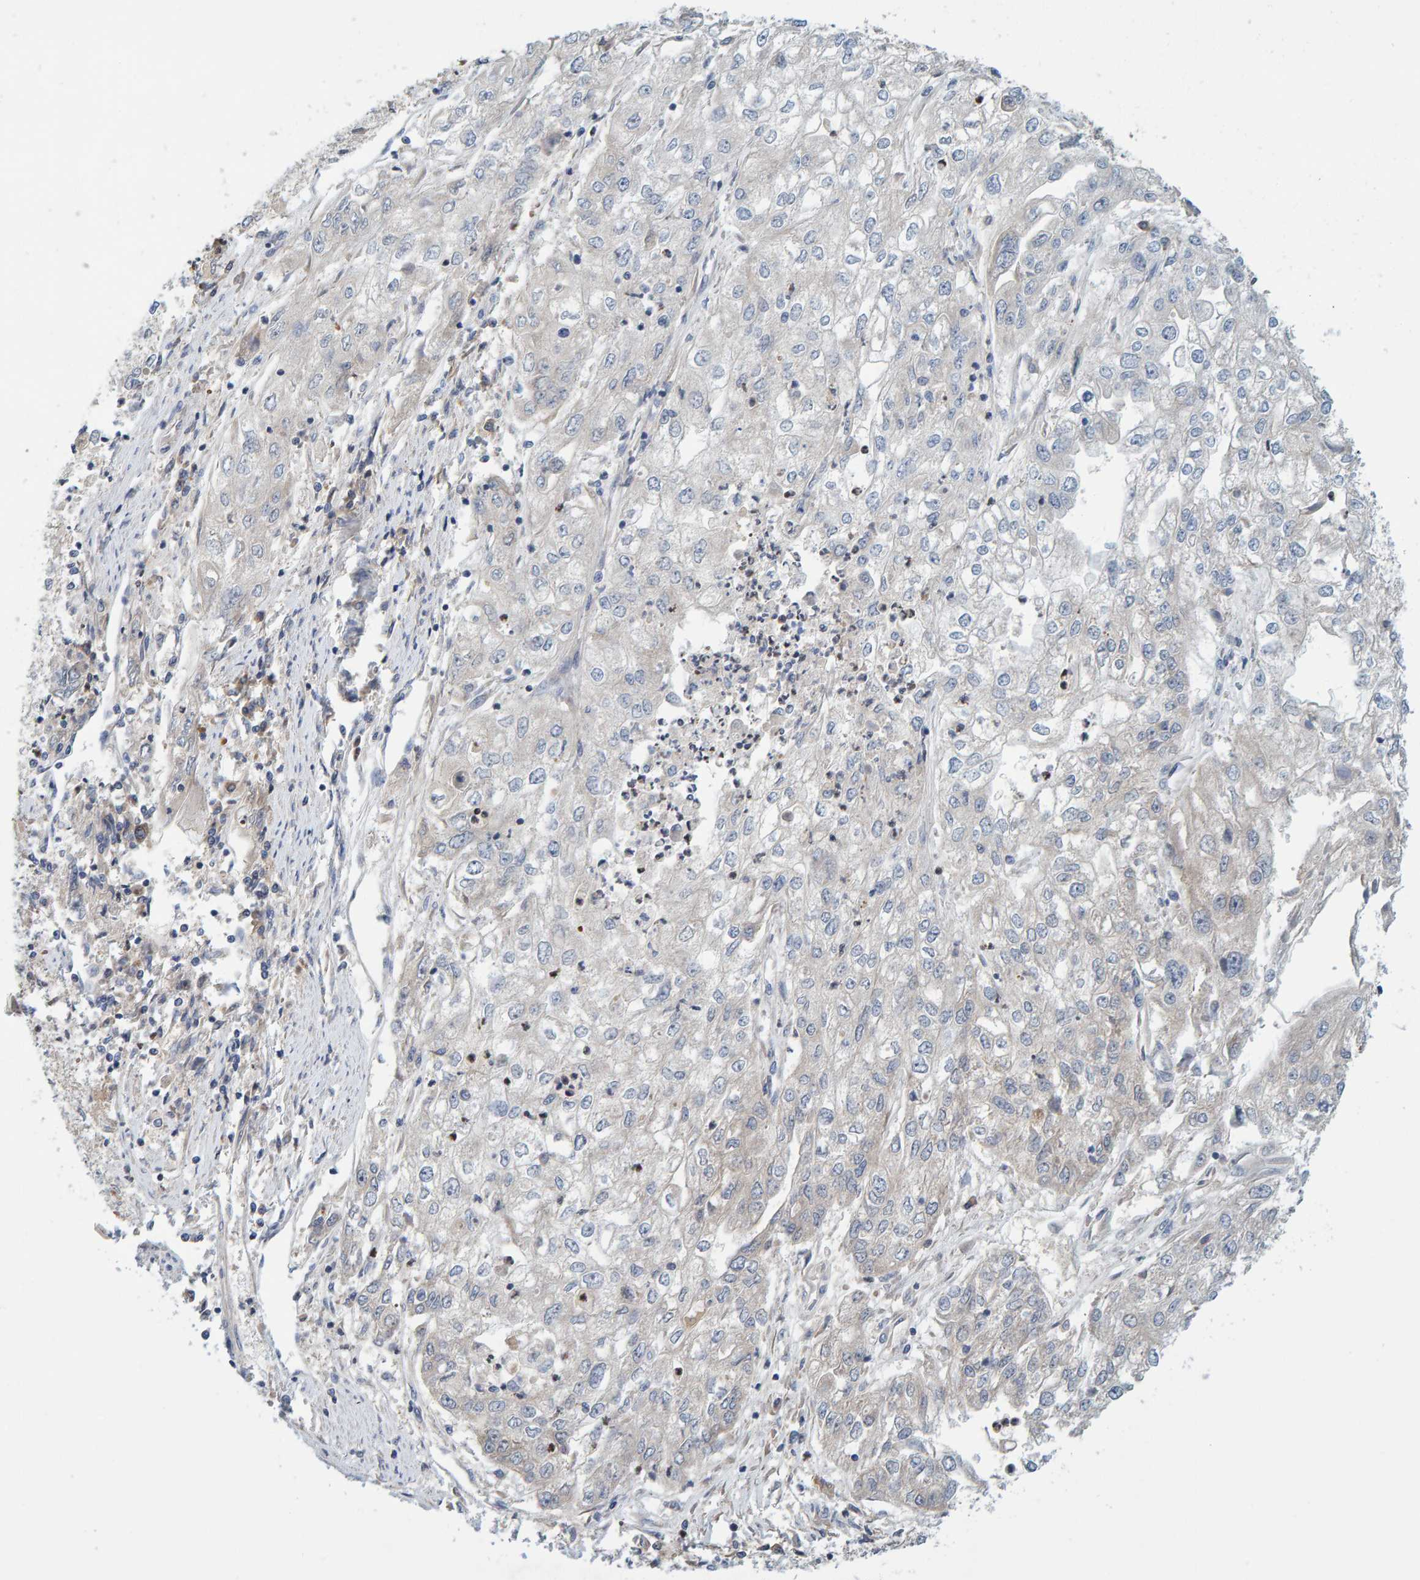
{"staining": {"intensity": "negative", "quantity": "none", "location": "none"}, "tissue": "endometrial cancer", "cell_type": "Tumor cells", "image_type": "cancer", "snomed": [{"axis": "morphology", "description": "Adenocarcinoma, NOS"}, {"axis": "topography", "description": "Endometrium"}], "caption": "The image shows no significant expression in tumor cells of endometrial adenocarcinoma.", "gene": "TATDN1", "patient": {"sex": "female", "age": 49}}